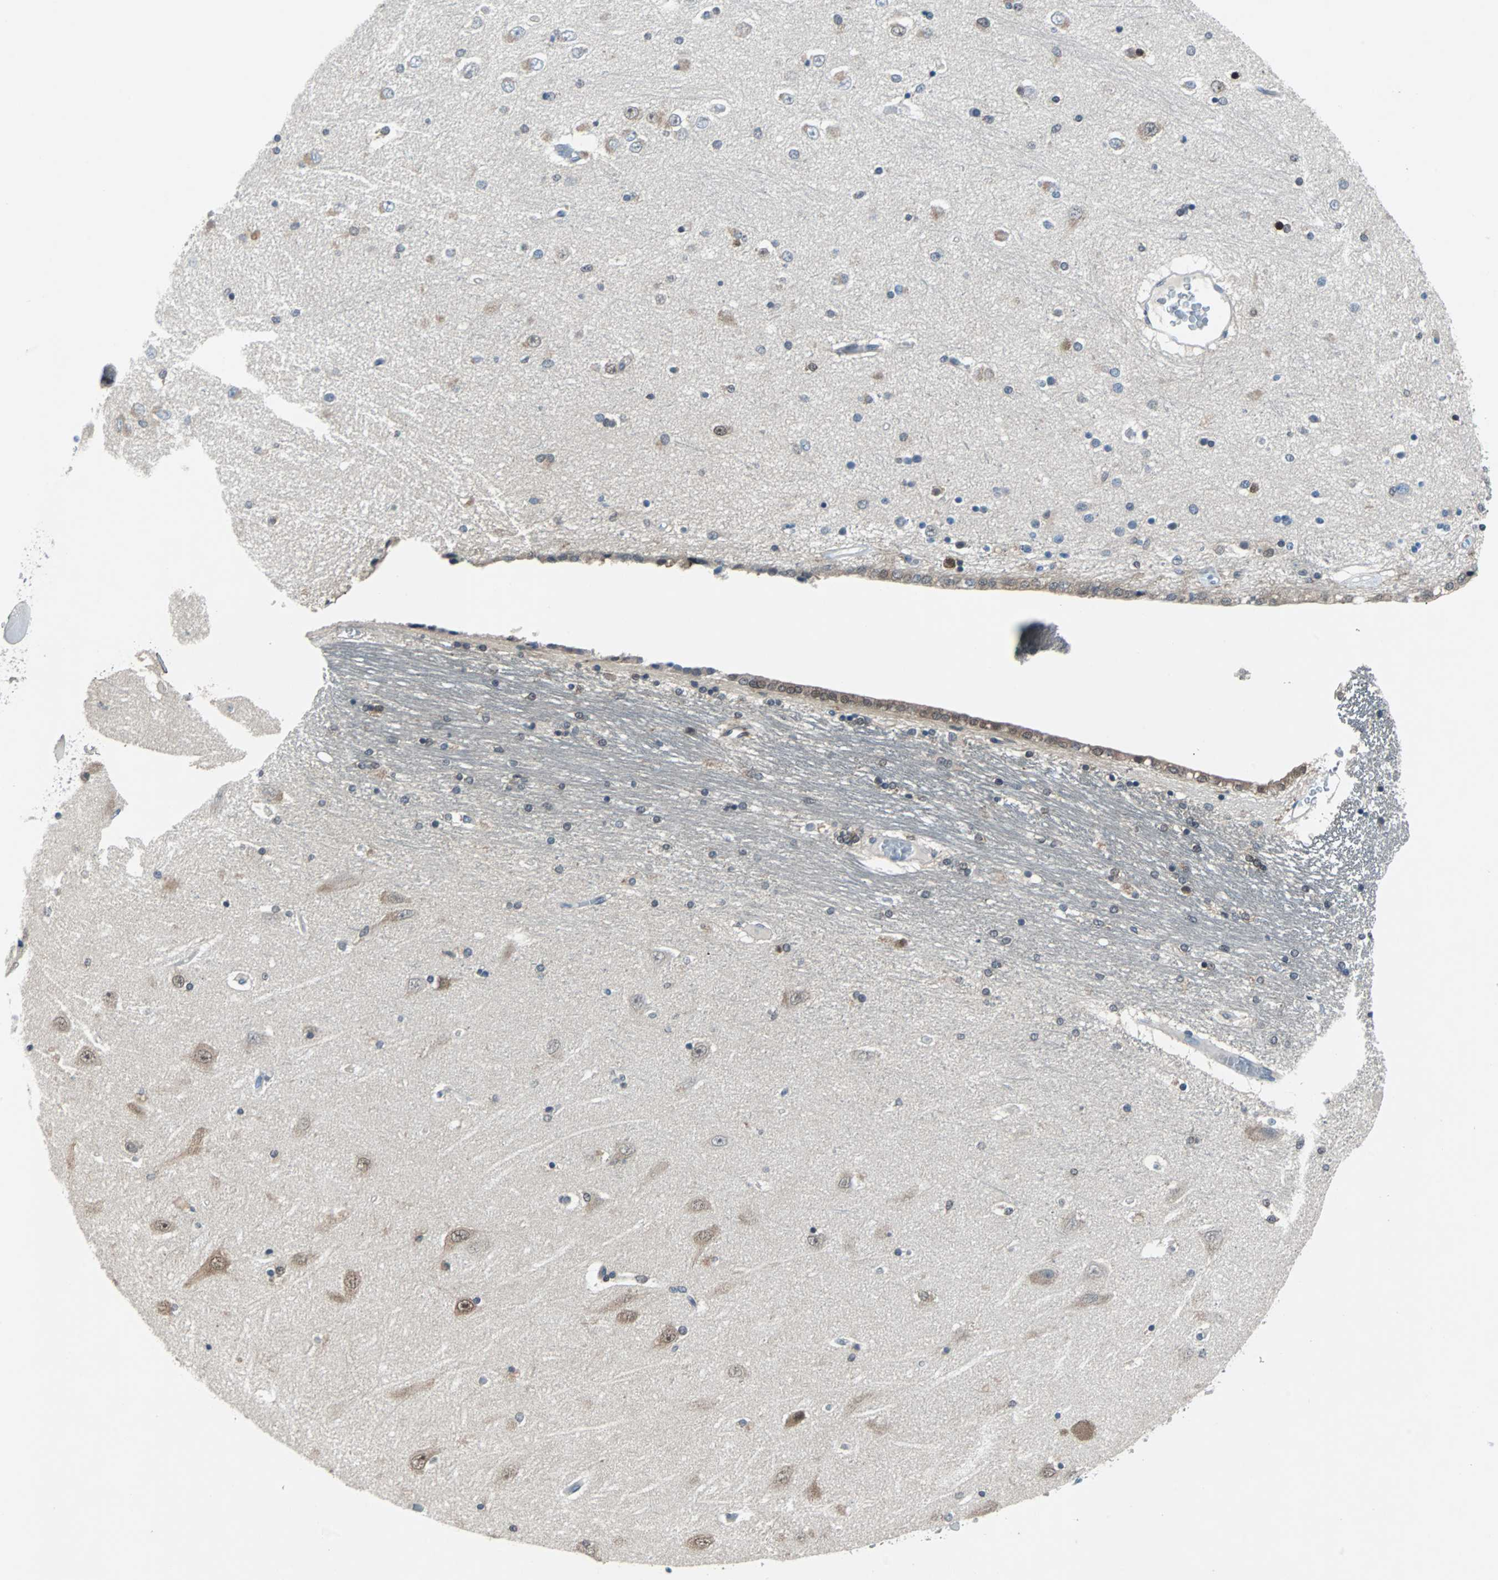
{"staining": {"intensity": "weak", "quantity": "<25%", "location": "cytoplasmic/membranous,nuclear"}, "tissue": "hippocampus", "cell_type": "Glial cells", "image_type": "normal", "snomed": [{"axis": "morphology", "description": "Normal tissue, NOS"}, {"axis": "topography", "description": "Hippocampus"}], "caption": "High power microscopy micrograph of an IHC micrograph of normal hippocampus, revealing no significant positivity in glial cells. (DAB IHC, high magnification).", "gene": "MAP2K6", "patient": {"sex": "female", "age": 54}}